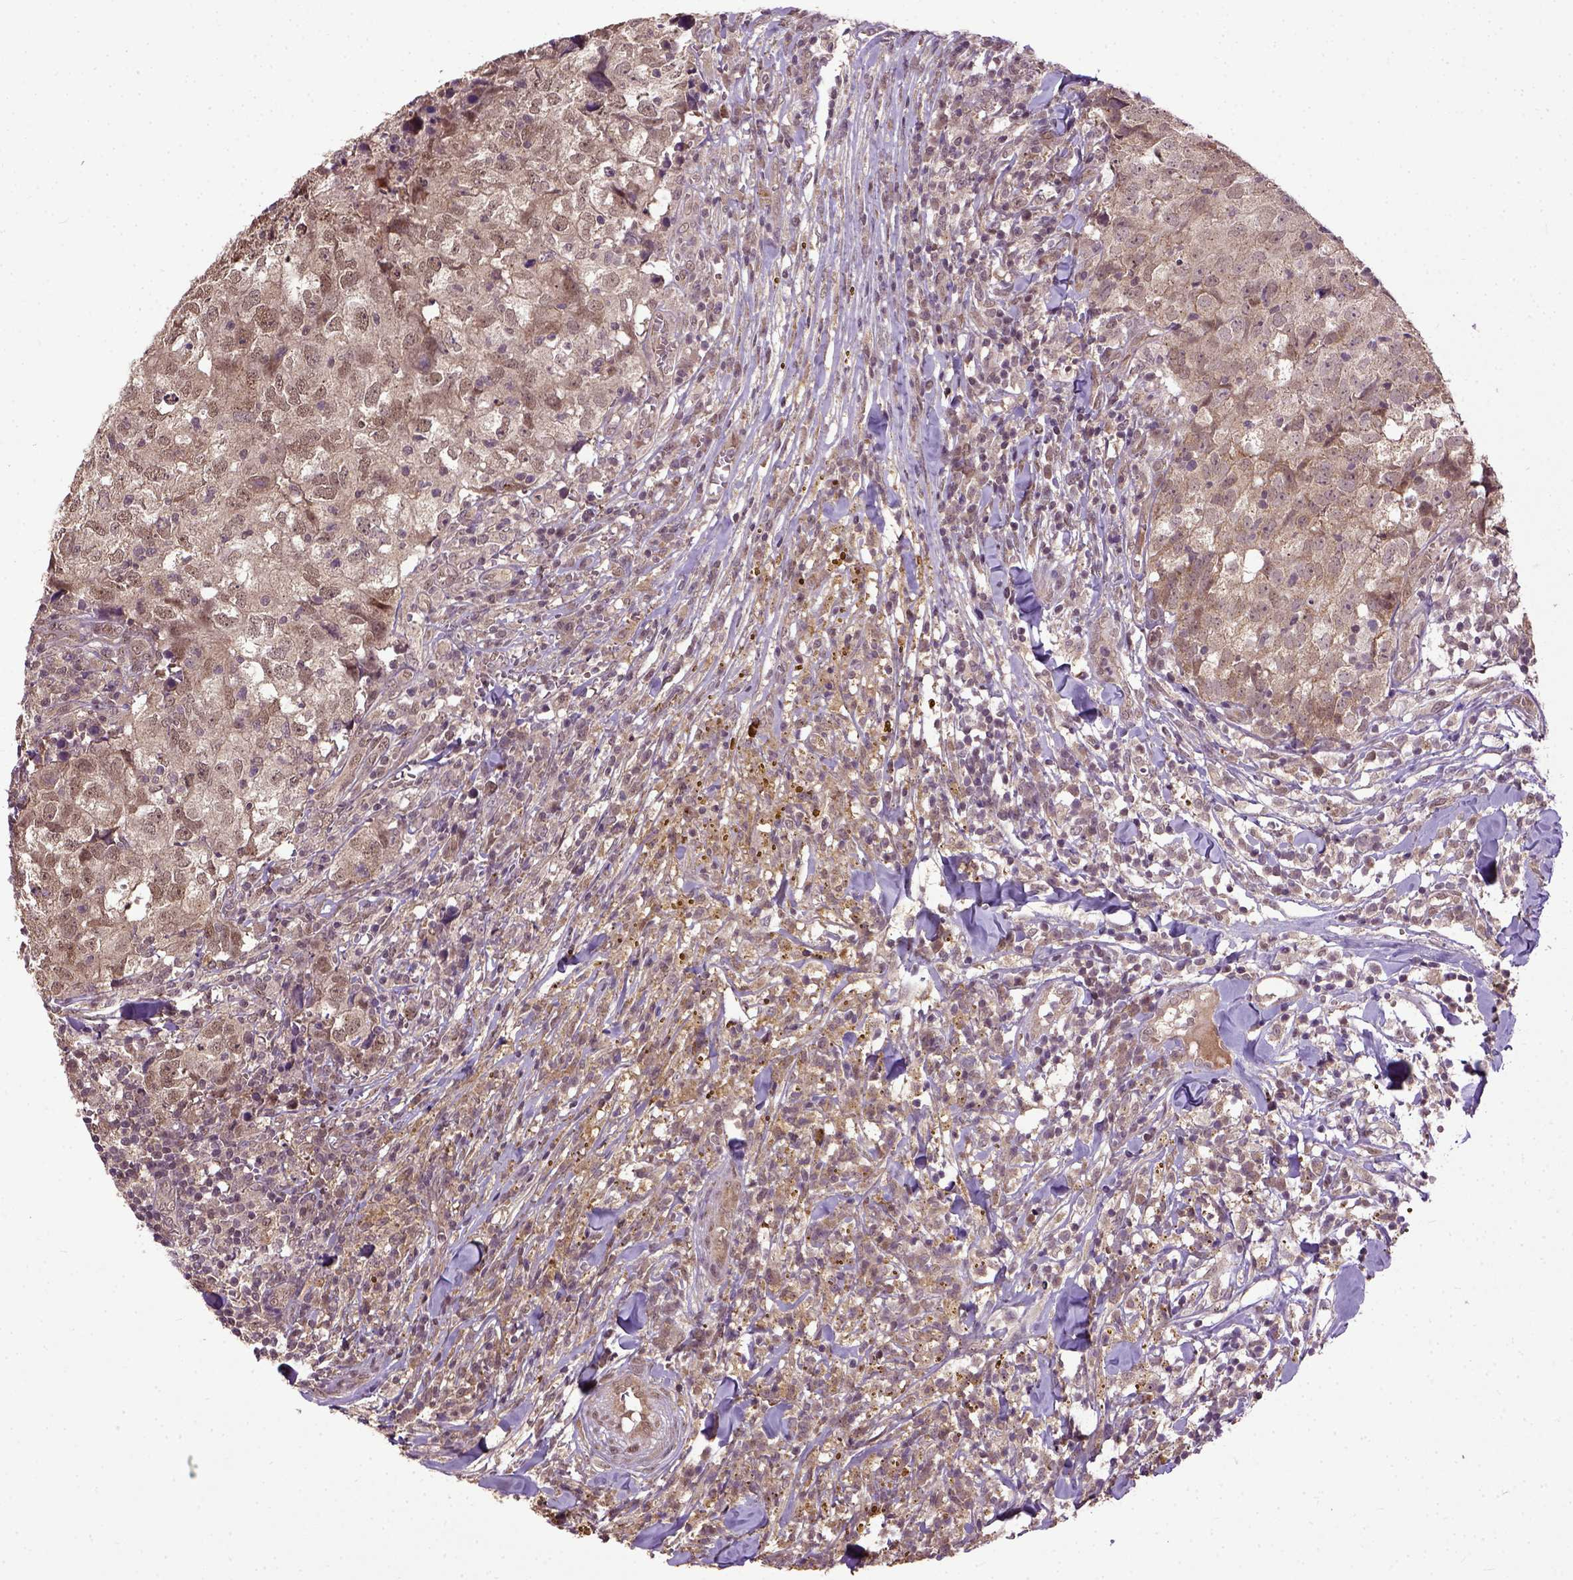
{"staining": {"intensity": "moderate", "quantity": ">75%", "location": "cytoplasmic/membranous,nuclear"}, "tissue": "breast cancer", "cell_type": "Tumor cells", "image_type": "cancer", "snomed": [{"axis": "morphology", "description": "Duct carcinoma"}, {"axis": "topography", "description": "Breast"}], "caption": "Protein expression by immunohistochemistry shows moderate cytoplasmic/membranous and nuclear positivity in about >75% of tumor cells in intraductal carcinoma (breast).", "gene": "UBA3", "patient": {"sex": "female", "age": 30}}